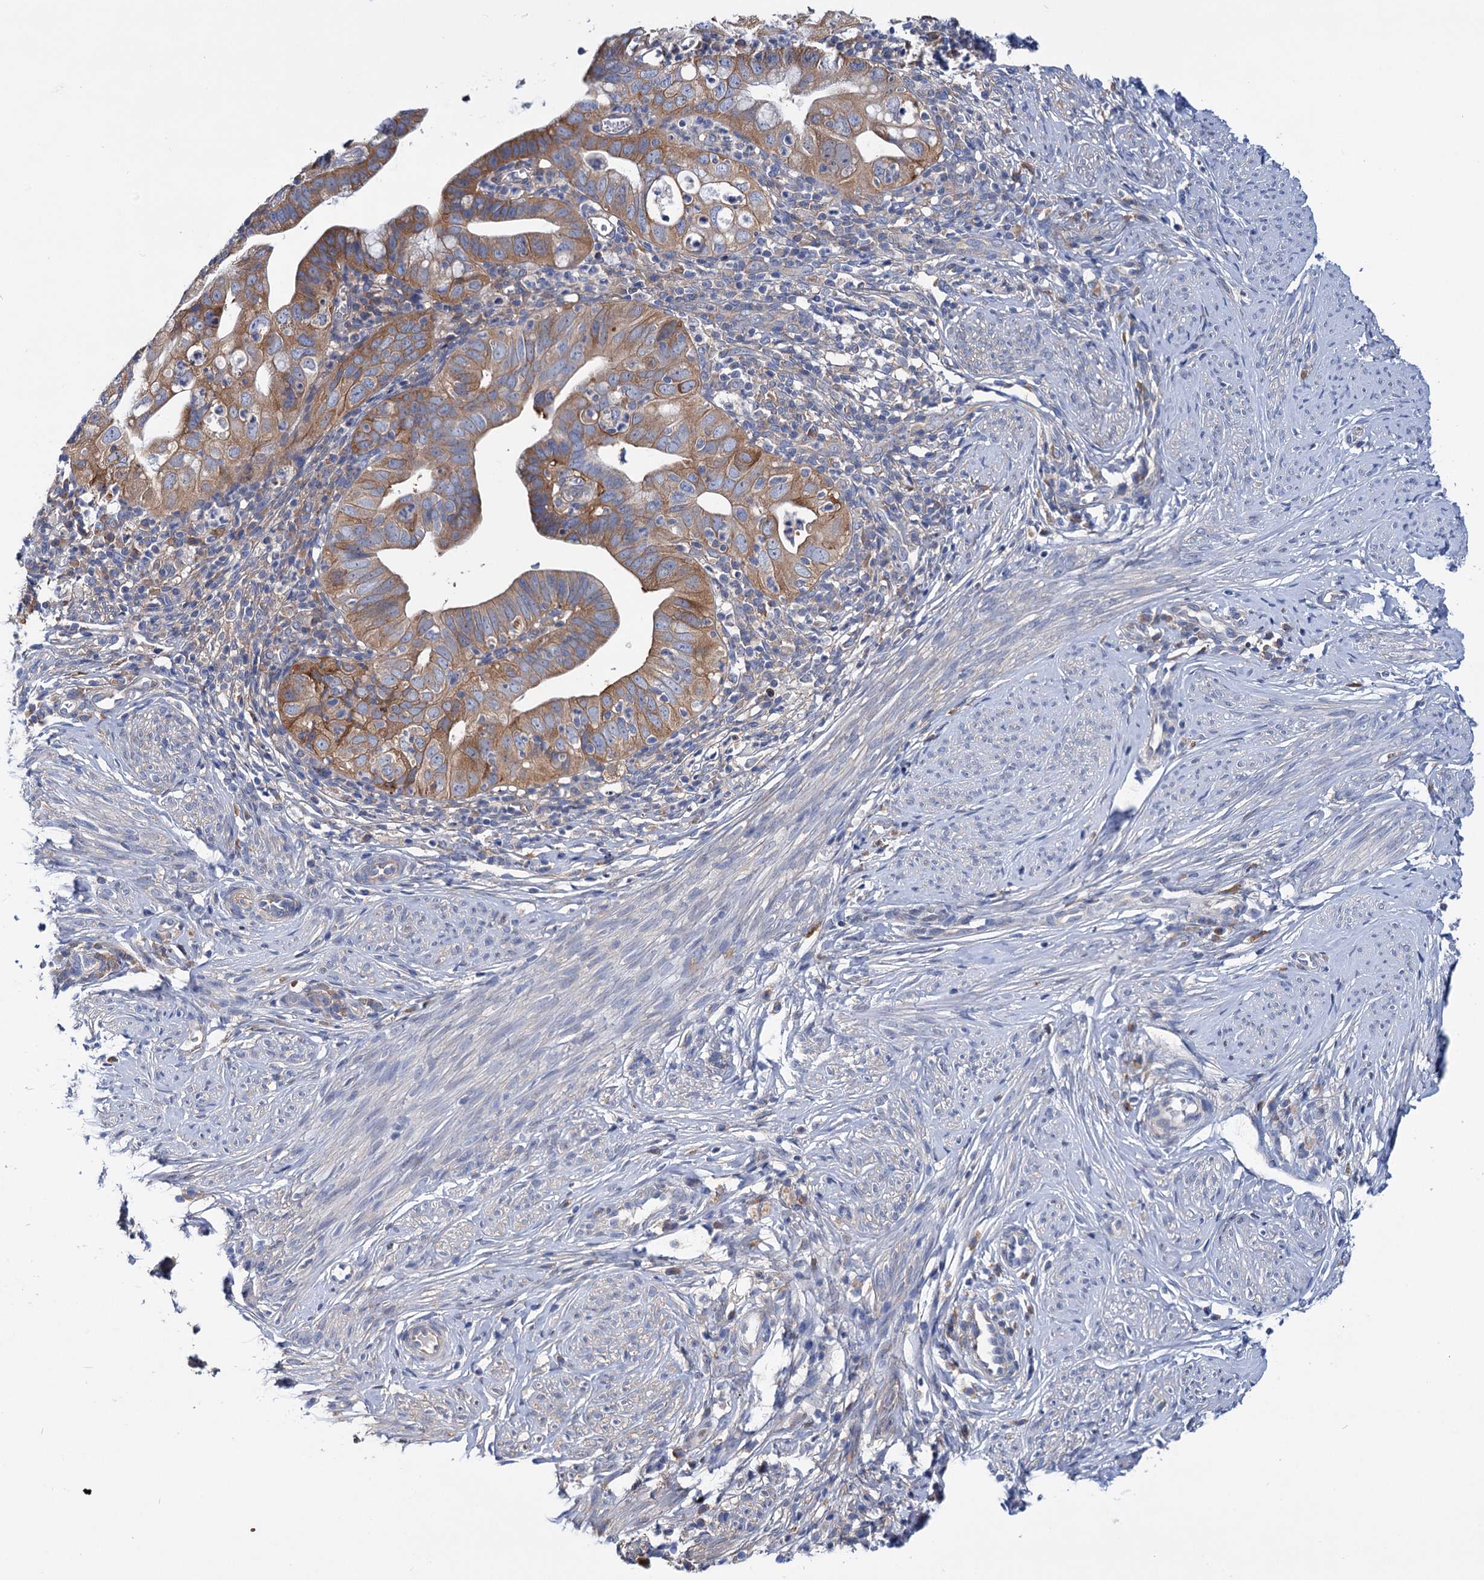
{"staining": {"intensity": "moderate", "quantity": "25%-75%", "location": "cytoplasmic/membranous"}, "tissue": "cervical cancer", "cell_type": "Tumor cells", "image_type": "cancer", "snomed": [{"axis": "morphology", "description": "Adenocarcinoma, NOS"}, {"axis": "topography", "description": "Cervix"}], "caption": "High-magnification brightfield microscopy of adenocarcinoma (cervical) stained with DAB (brown) and counterstained with hematoxylin (blue). tumor cells exhibit moderate cytoplasmic/membranous staining is appreciated in approximately25%-75% of cells.", "gene": "TRIM55", "patient": {"sex": "female", "age": 36}}